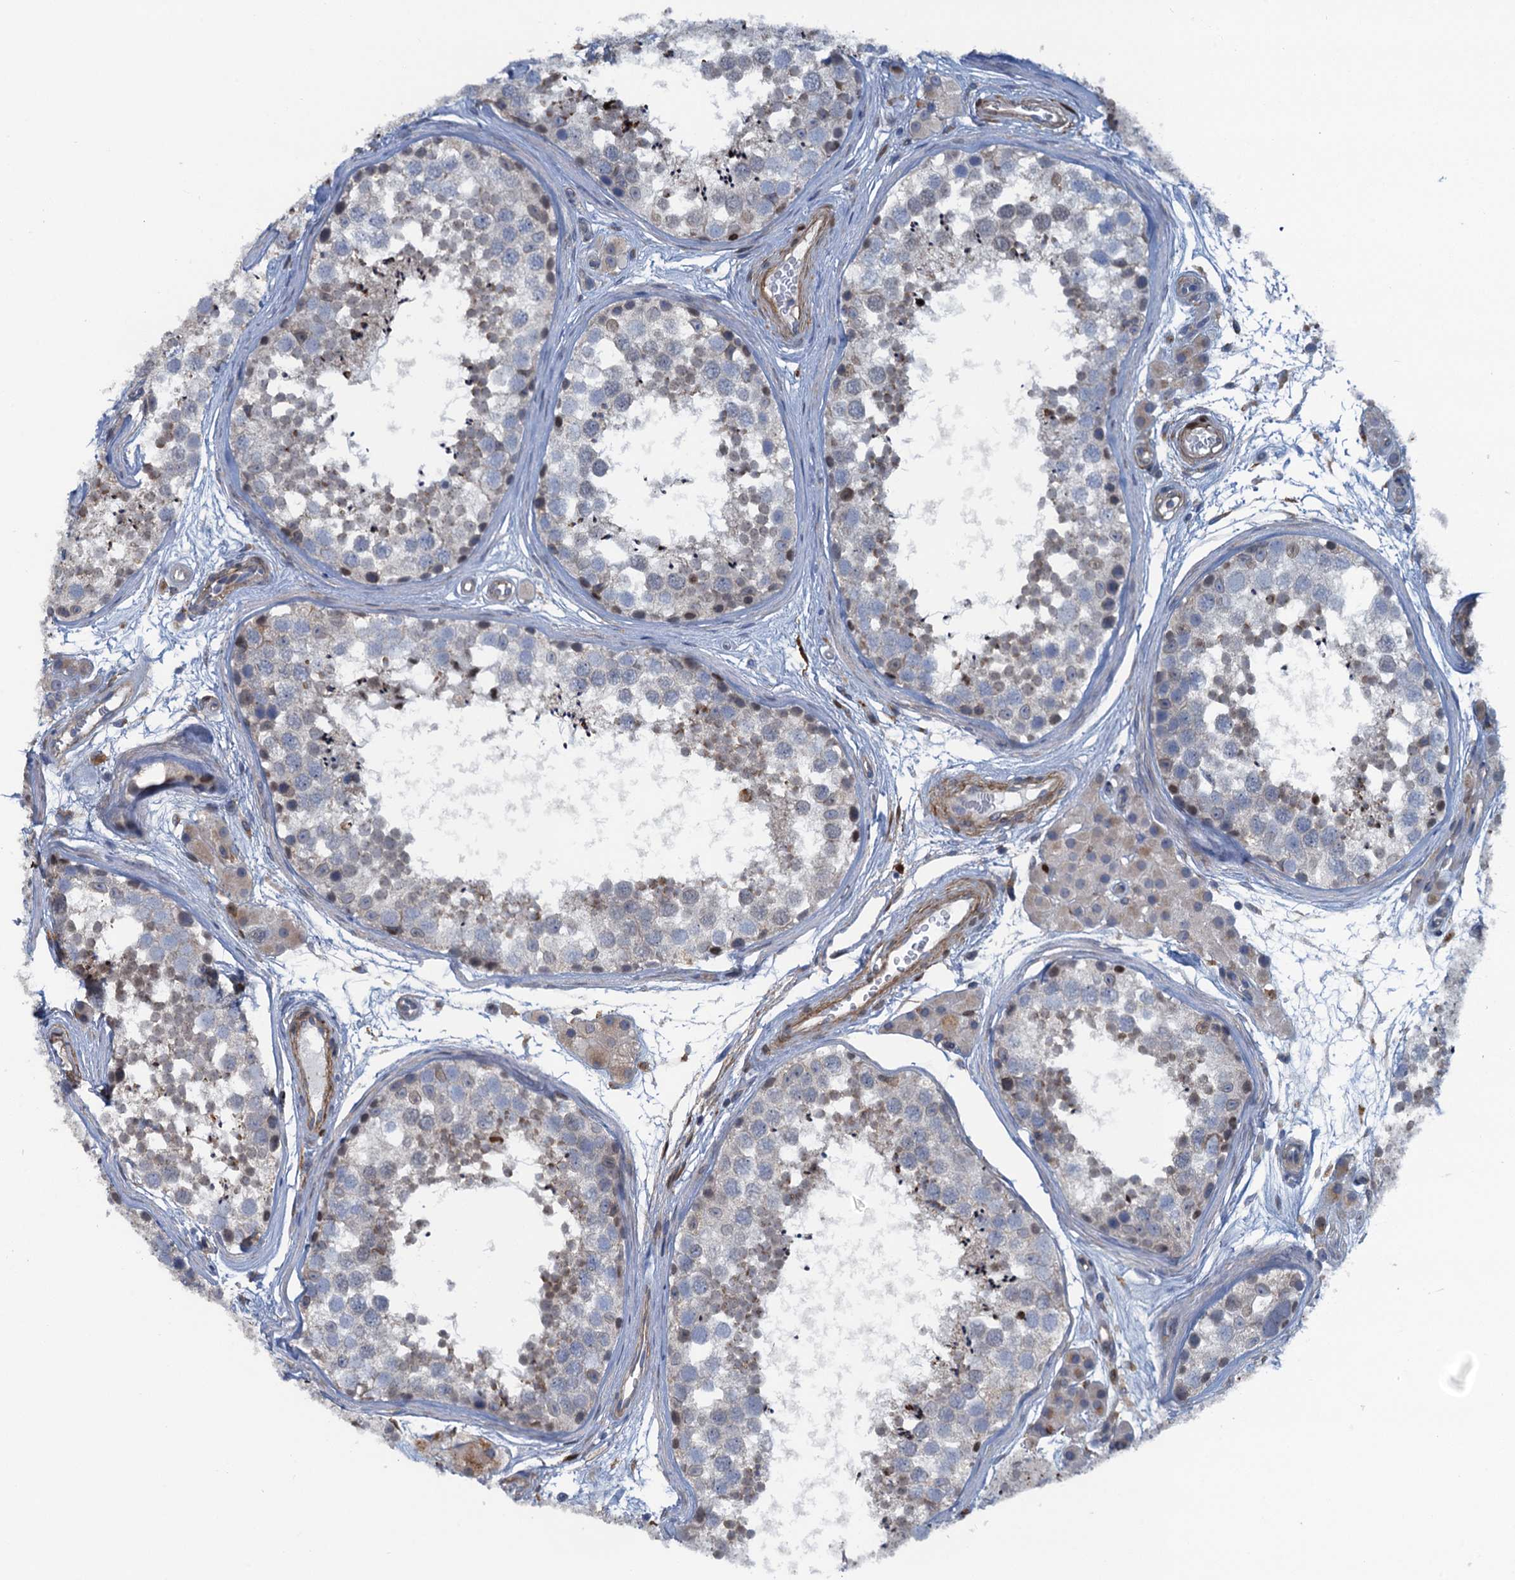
{"staining": {"intensity": "moderate", "quantity": "<25%", "location": "cytoplasmic/membranous"}, "tissue": "testis", "cell_type": "Cells in seminiferous ducts", "image_type": "normal", "snomed": [{"axis": "morphology", "description": "Normal tissue, NOS"}, {"axis": "topography", "description": "Testis"}], "caption": "The image demonstrates staining of normal testis, revealing moderate cytoplasmic/membranous protein staining (brown color) within cells in seminiferous ducts.", "gene": "POGLUT3", "patient": {"sex": "male", "age": 56}}